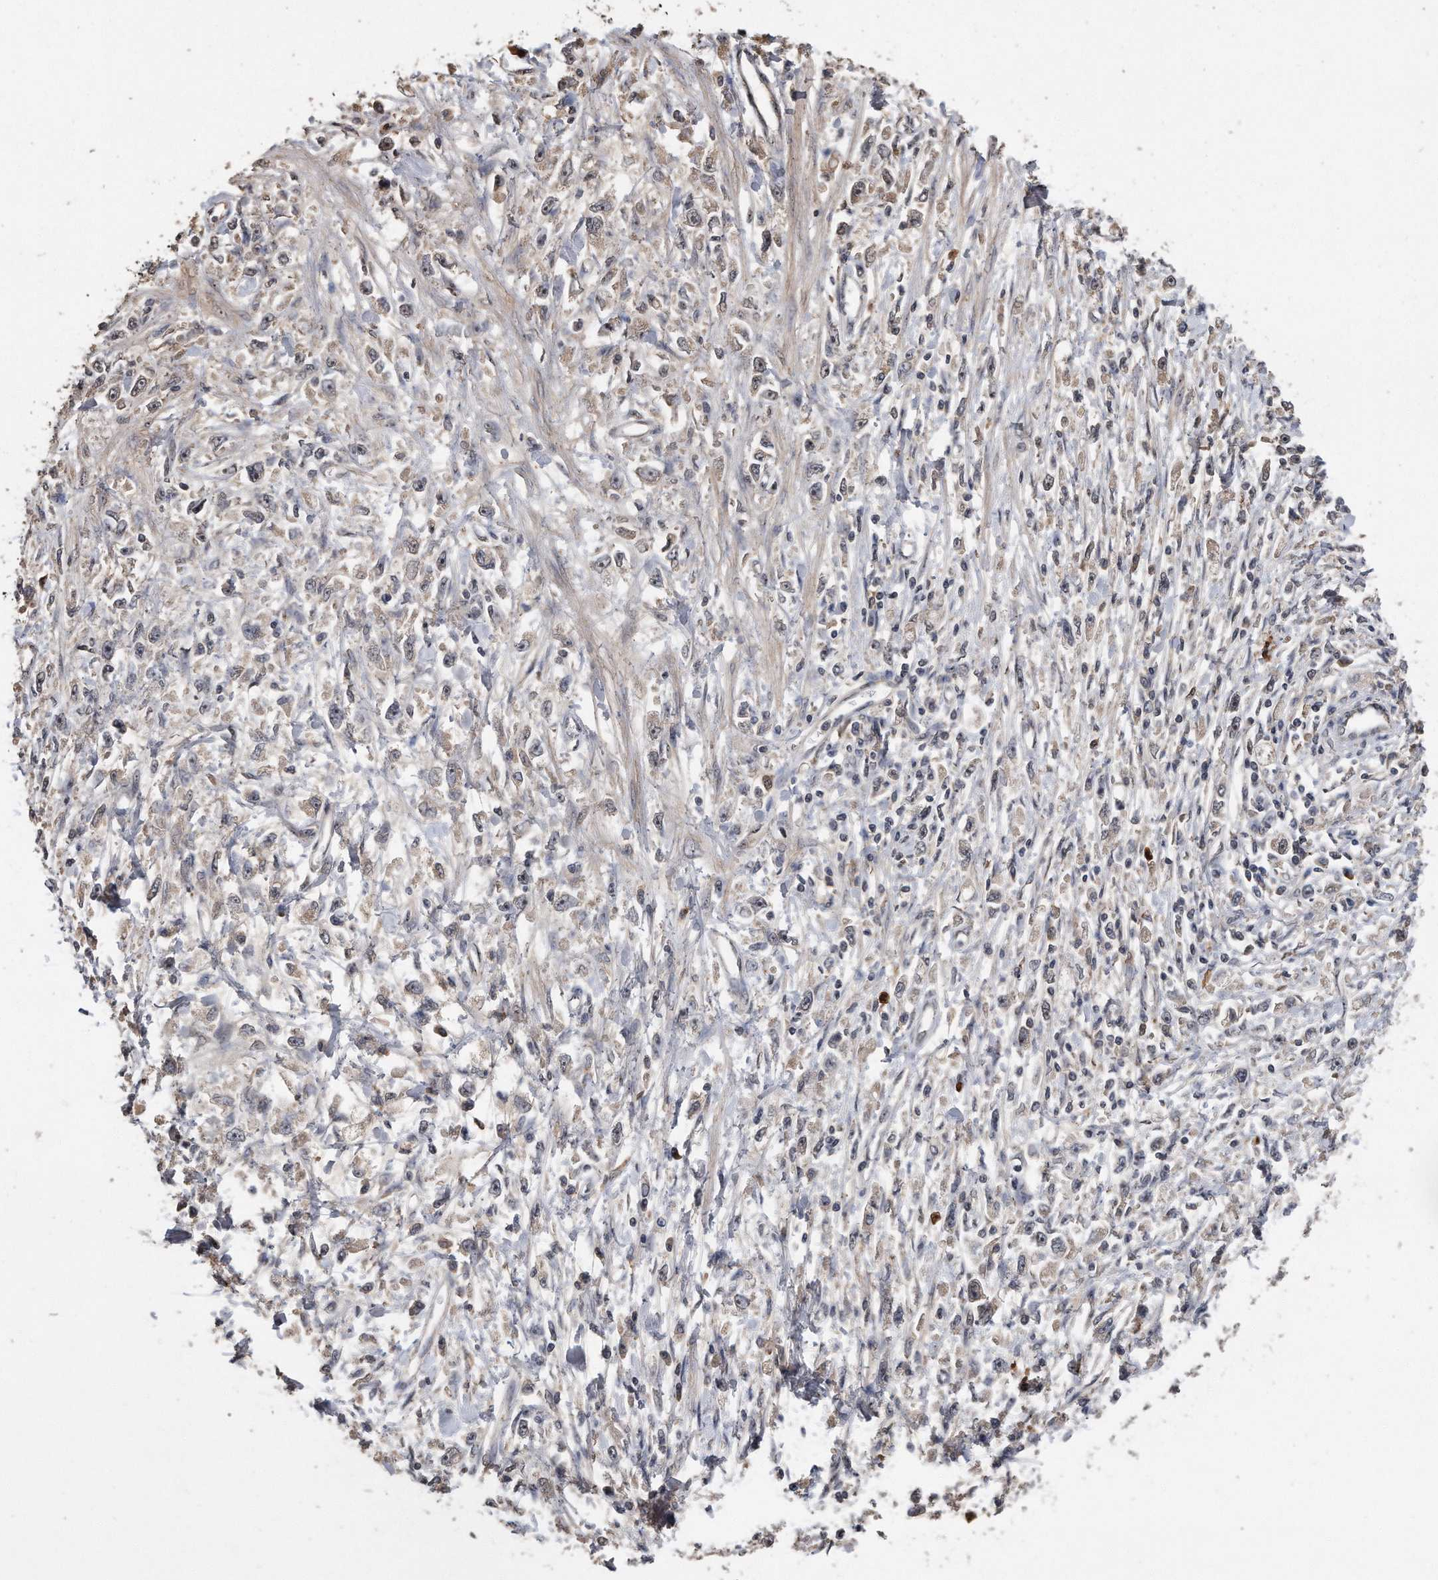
{"staining": {"intensity": "negative", "quantity": "none", "location": "none"}, "tissue": "stomach cancer", "cell_type": "Tumor cells", "image_type": "cancer", "snomed": [{"axis": "morphology", "description": "Adenocarcinoma, NOS"}, {"axis": "topography", "description": "Stomach"}], "caption": "This micrograph is of stomach cancer stained with immunohistochemistry to label a protein in brown with the nuclei are counter-stained blue. There is no expression in tumor cells.", "gene": "PELO", "patient": {"sex": "female", "age": 59}}